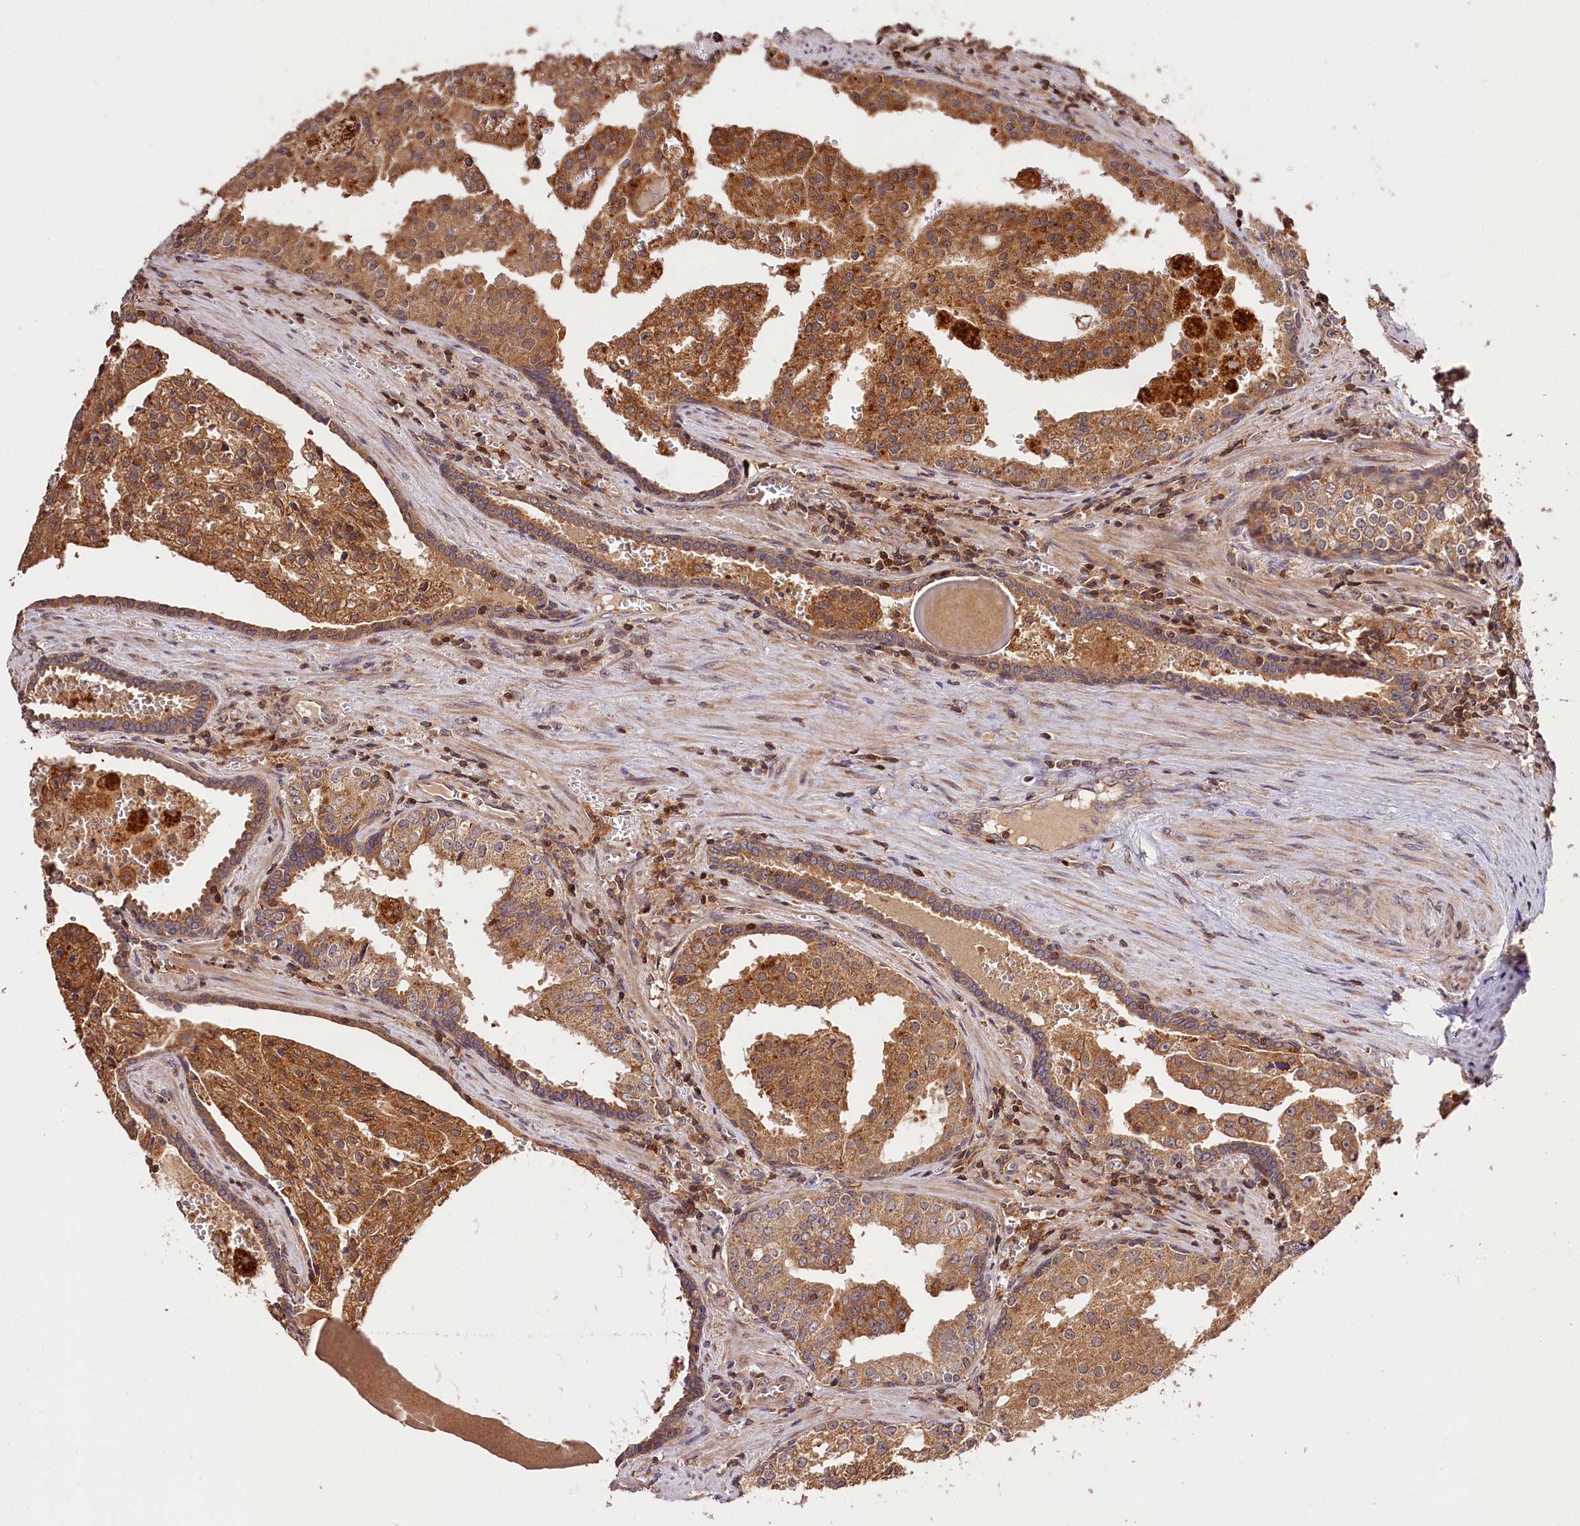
{"staining": {"intensity": "moderate", "quantity": ">75%", "location": "cytoplasmic/membranous"}, "tissue": "prostate cancer", "cell_type": "Tumor cells", "image_type": "cancer", "snomed": [{"axis": "morphology", "description": "Adenocarcinoma, High grade"}, {"axis": "topography", "description": "Prostate"}], "caption": "Protein analysis of prostate cancer tissue displays moderate cytoplasmic/membranous positivity in approximately >75% of tumor cells.", "gene": "KPTN", "patient": {"sex": "male", "age": 68}}